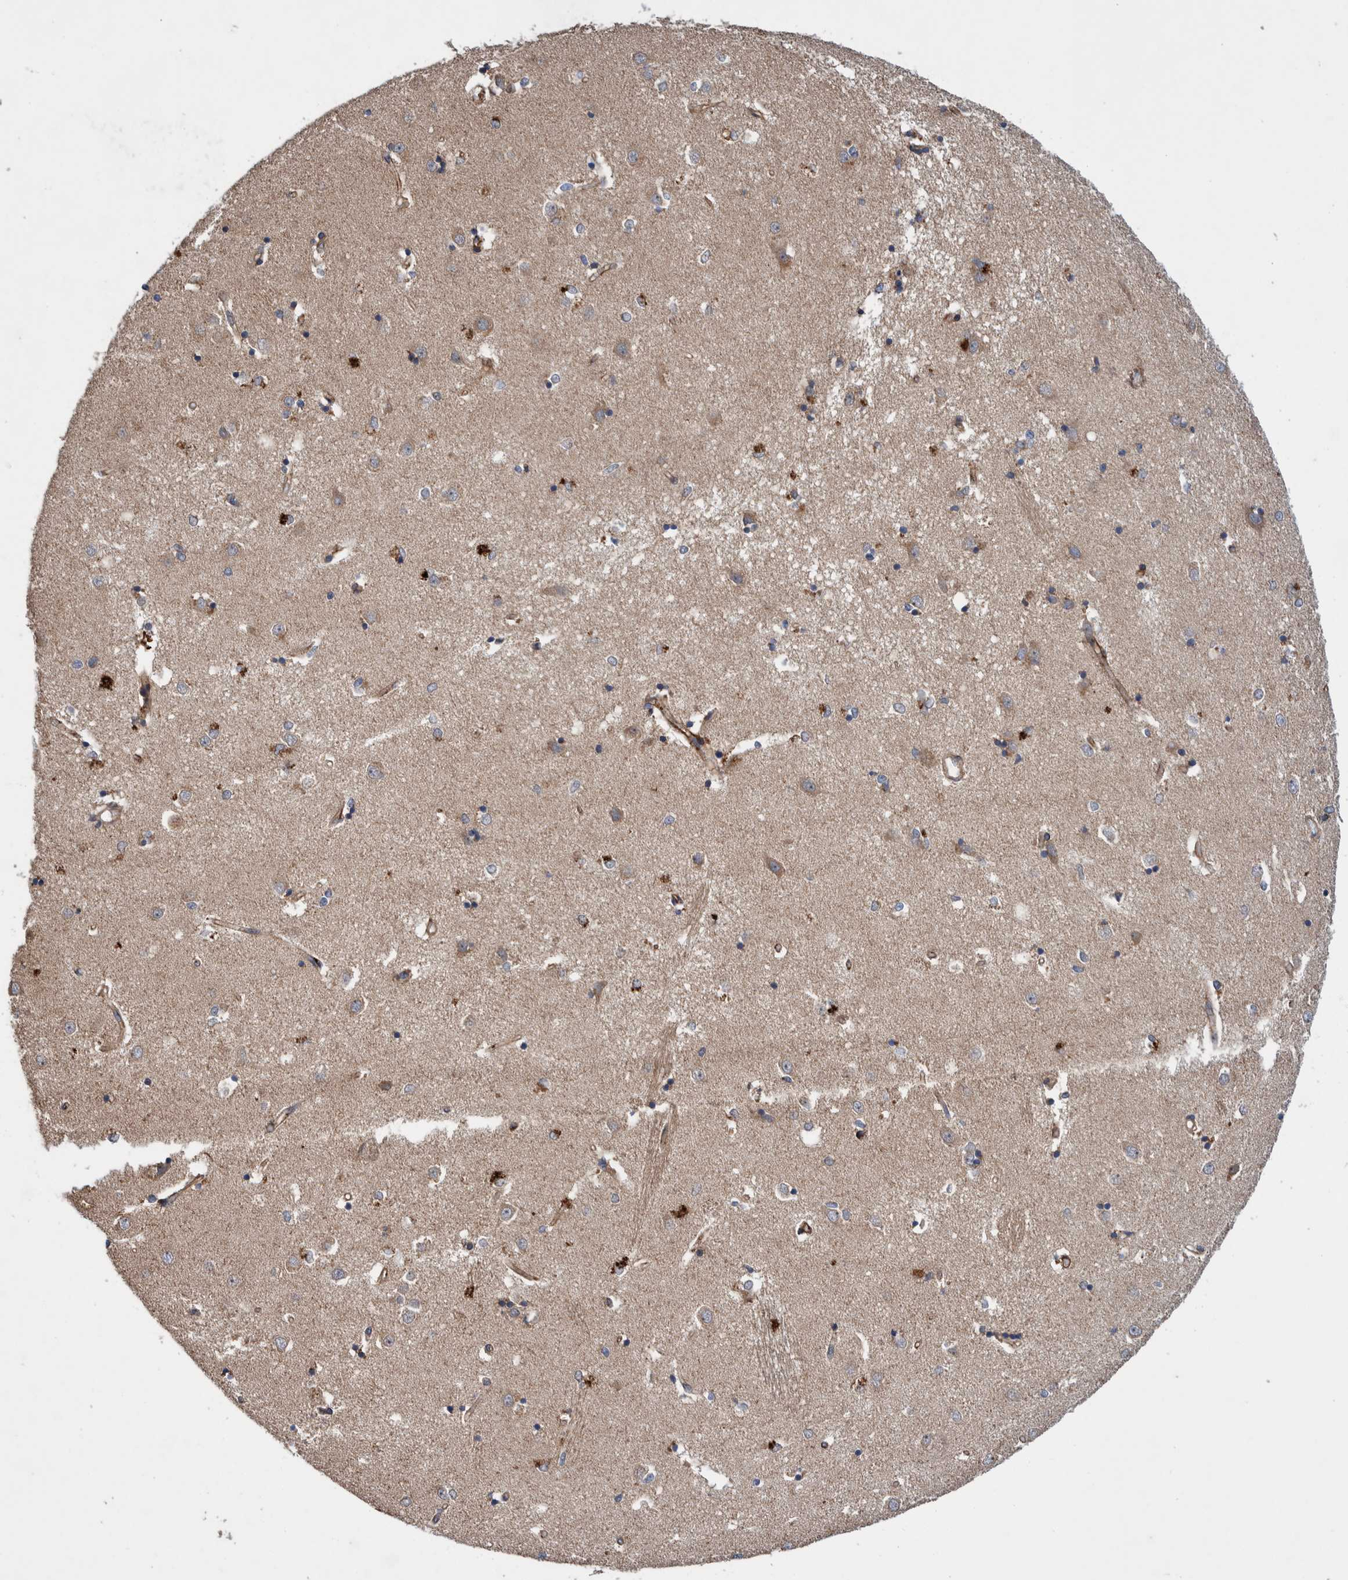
{"staining": {"intensity": "weak", "quantity": ">75%", "location": "cytoplasmic/membranous"}, "tissue": "caudate", "cell_type": "Glial cells", "image_type": "normal", "snomed": [{"axis": "morphology", "description": "Normal tissue, NOS"}, {"axis": "topography", "description": "Lateral ventricle wall"}], "caption": "Brown immunohistochemical staining in unremarkable caudate reveals weak cytoplasmic/membranous positivity in approximately >75% of glial cells.", "gene": "PIK3R6", "patient": {"sex": "male", "age": 45}}